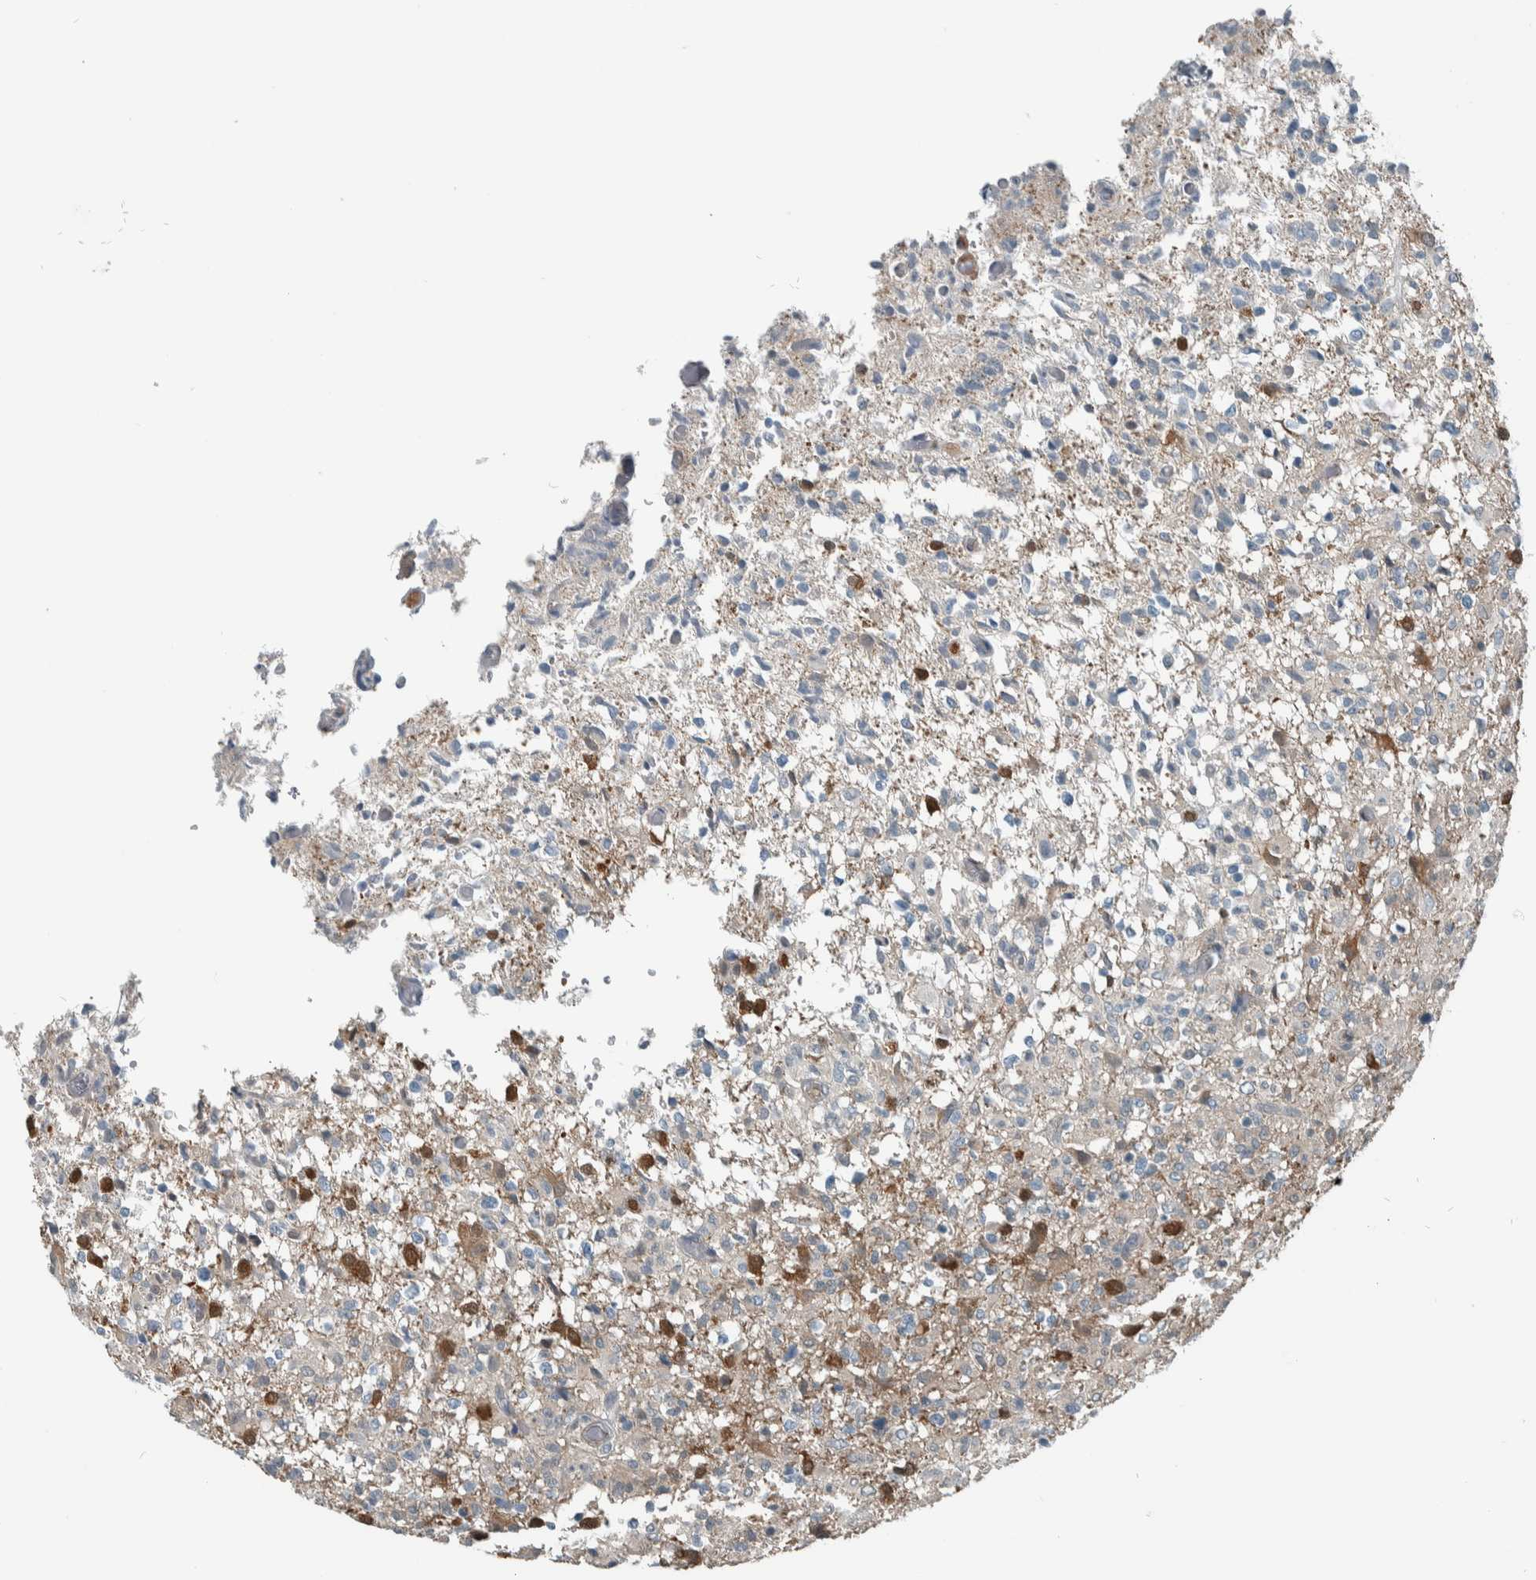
{"staining": {"intensity": "negative", "quantity": "none", "location": "none"}, "tissue": "glioma", "cell_type": "Tumor cells", "image_type": "cancer", "snomed": [{"axis": "morphology", "description": "Glioma, malignant, High grade"}, {"axis": "topography", "description": "Brain"}], "caption": "An IHC photomicrograph of glioma is shown. There is no staining in tumor cells of glioma. The staining is performed using DAB (3,3'-diaminobenzidine) brown chromogen with nuclei counter-stained in using hematoxylin.", "gene": "ALAD", "patient": {"sex": "female", "age": 57}}